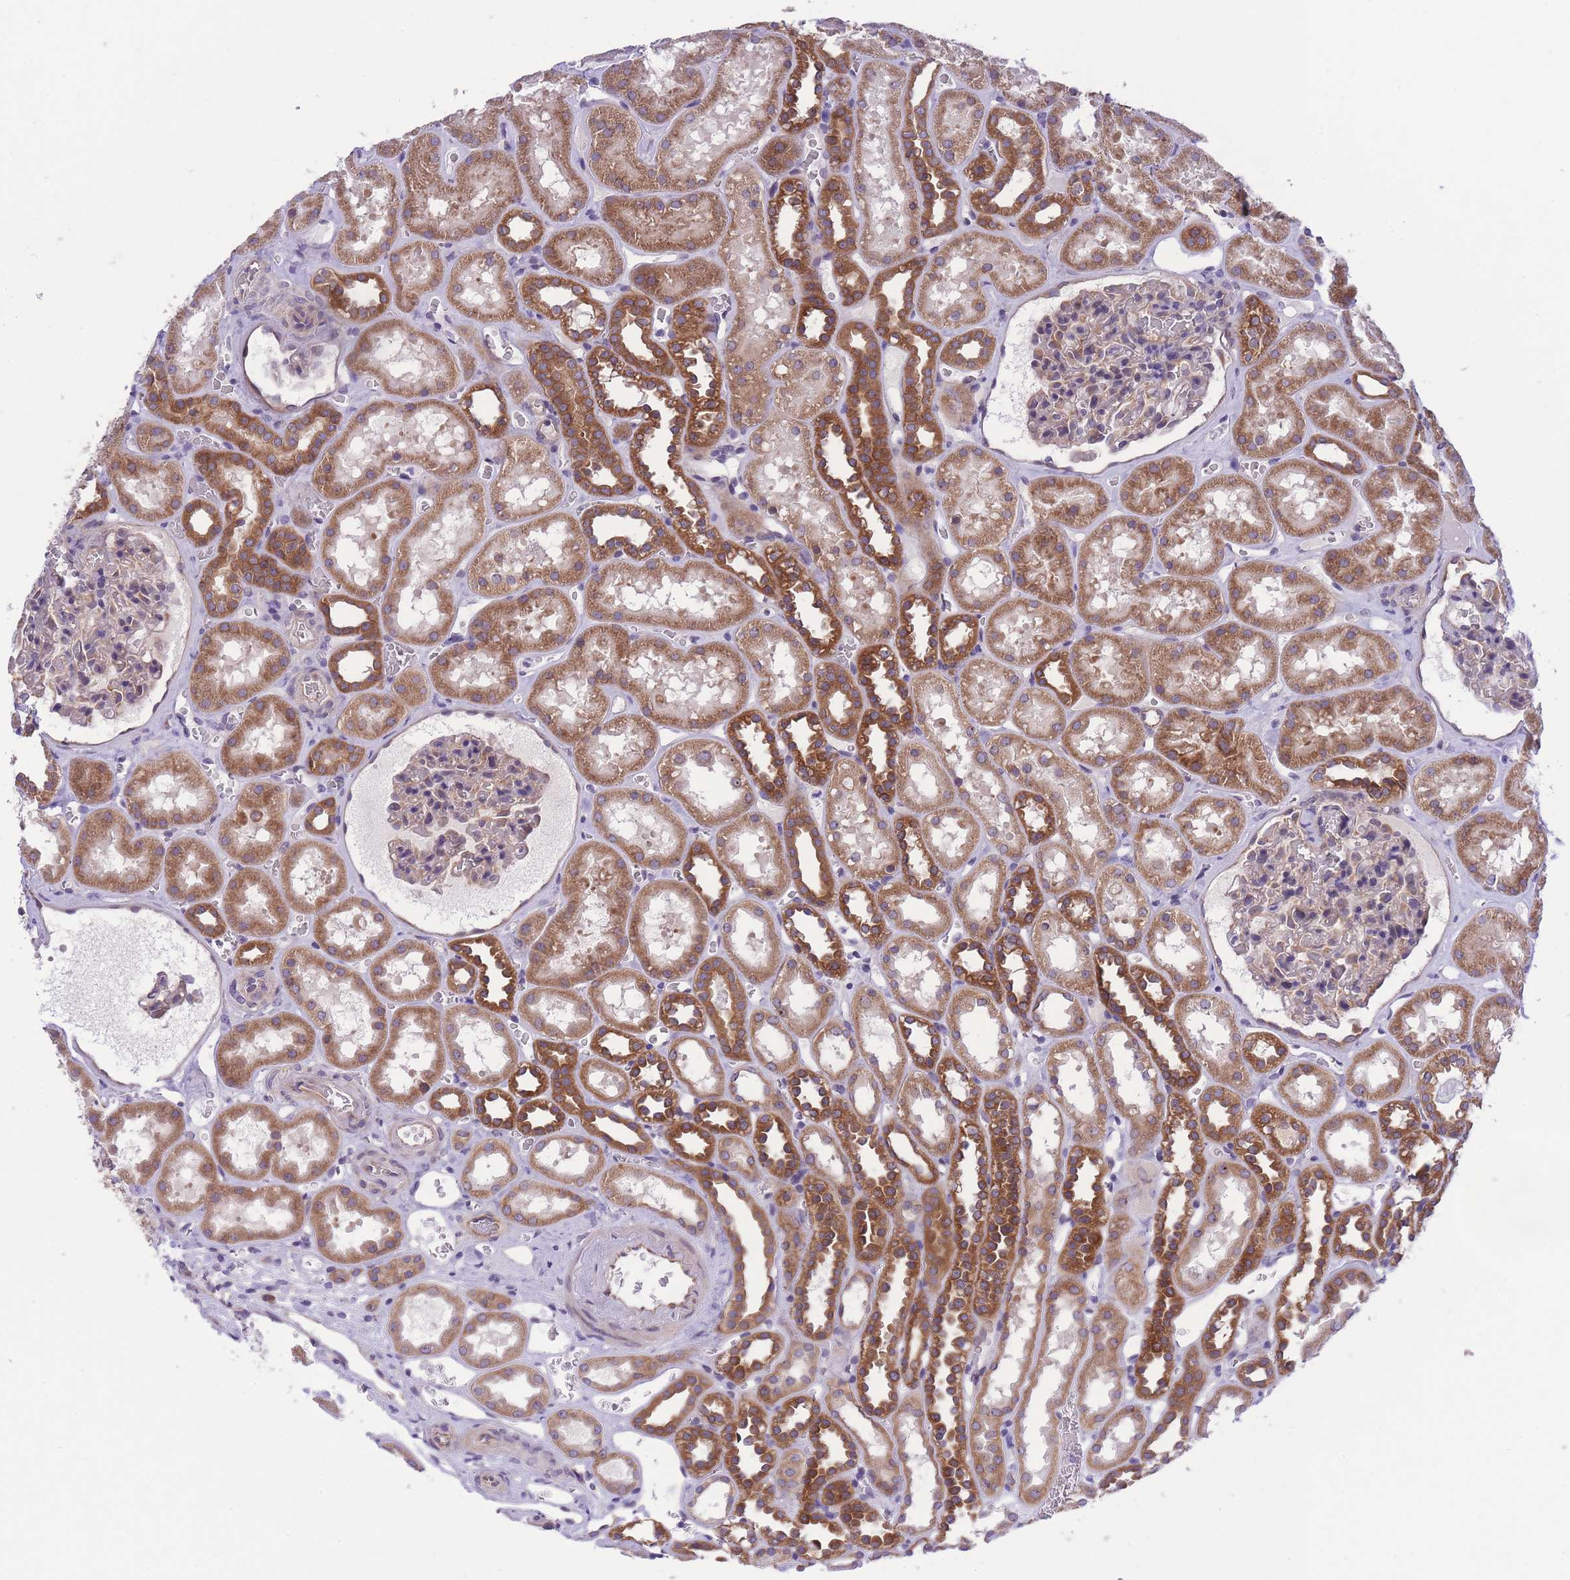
{"staining": {"intensity": "moderate", "quantity": "<25%", "location": "cytoplasmic/membranous"}, "tissue": "kidney", "cell_type": "Cells in glomeruli", "image_type": "normal", "snomed": [{"axis": "morphology", "description": "Normal tissue, NOS"}, {"axis": "topography", "description": "Kidney"}], "caption": "A high-resolution histopathology image shows immunohistochemistry staining of unremarkable kidney, which exhibits moderate cytoplasmic/membranous staining in approximately <25% of cells in glomeruli.", "gene": "WWOX", "patient": {"sex": "female", "age": 41}}